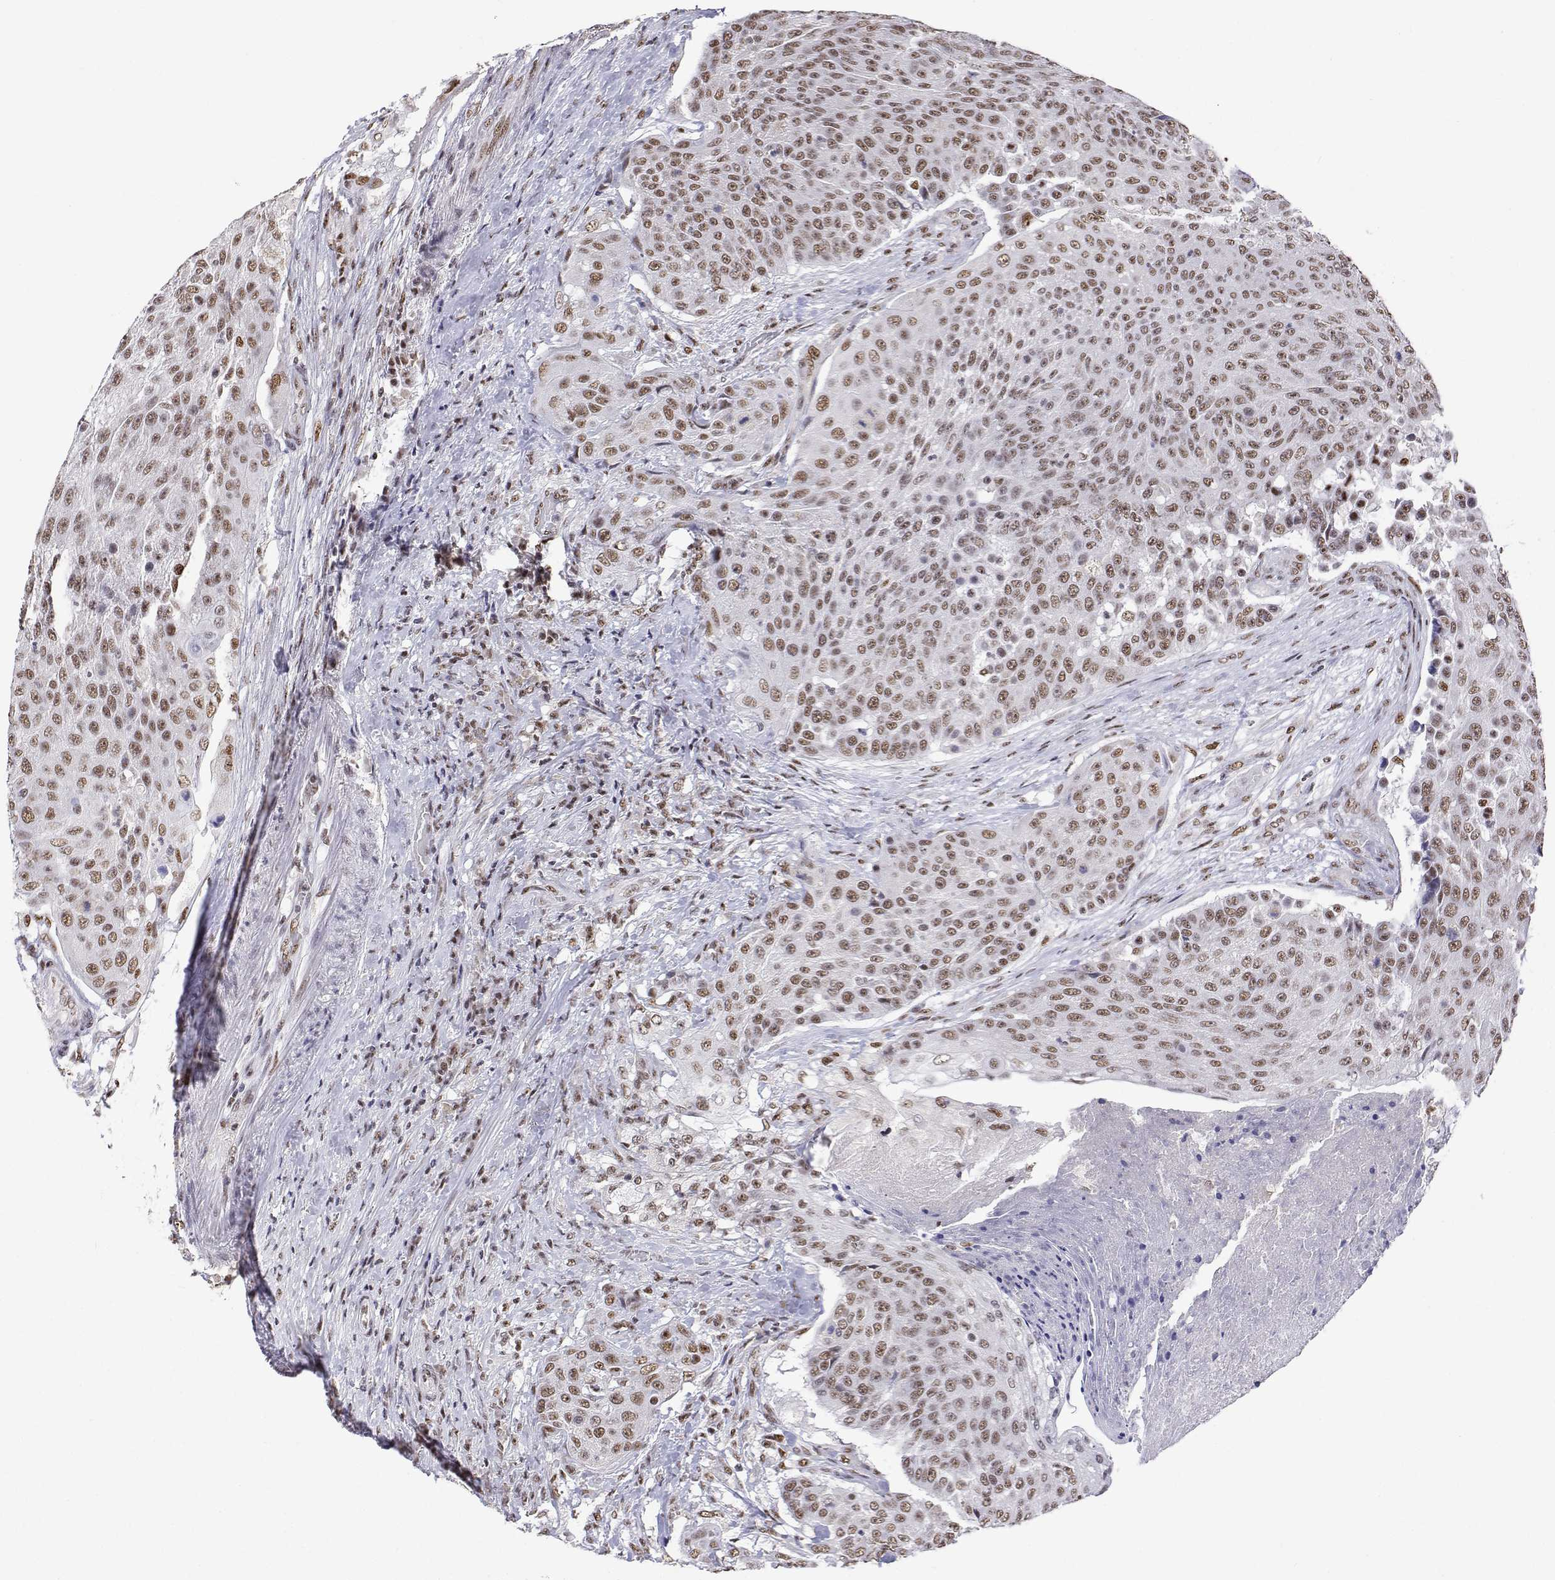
{"staining": {"intensity": "moderate", "quantity": ">75%", "location": "nuclear"}, "tissue": "urothelial cancer", "cell_type": "Tumor cells", "image_type": "cancer", "snomed": [{"axis": "morphology", "description": "Urothelial carcinoma, High grade"}, {"axis": "topography", "description": "Urinary bladder"}], "caption": "Immunohistochemistry (IHC) micrograph of human high-grade urothelial carcinoma stained for a protein (brown), which displays medium levels of moderate nuclear positivity in about >75% of tumor cells.", "gene": "ADAR", "patient": {"sex": "female", "age": 63}}